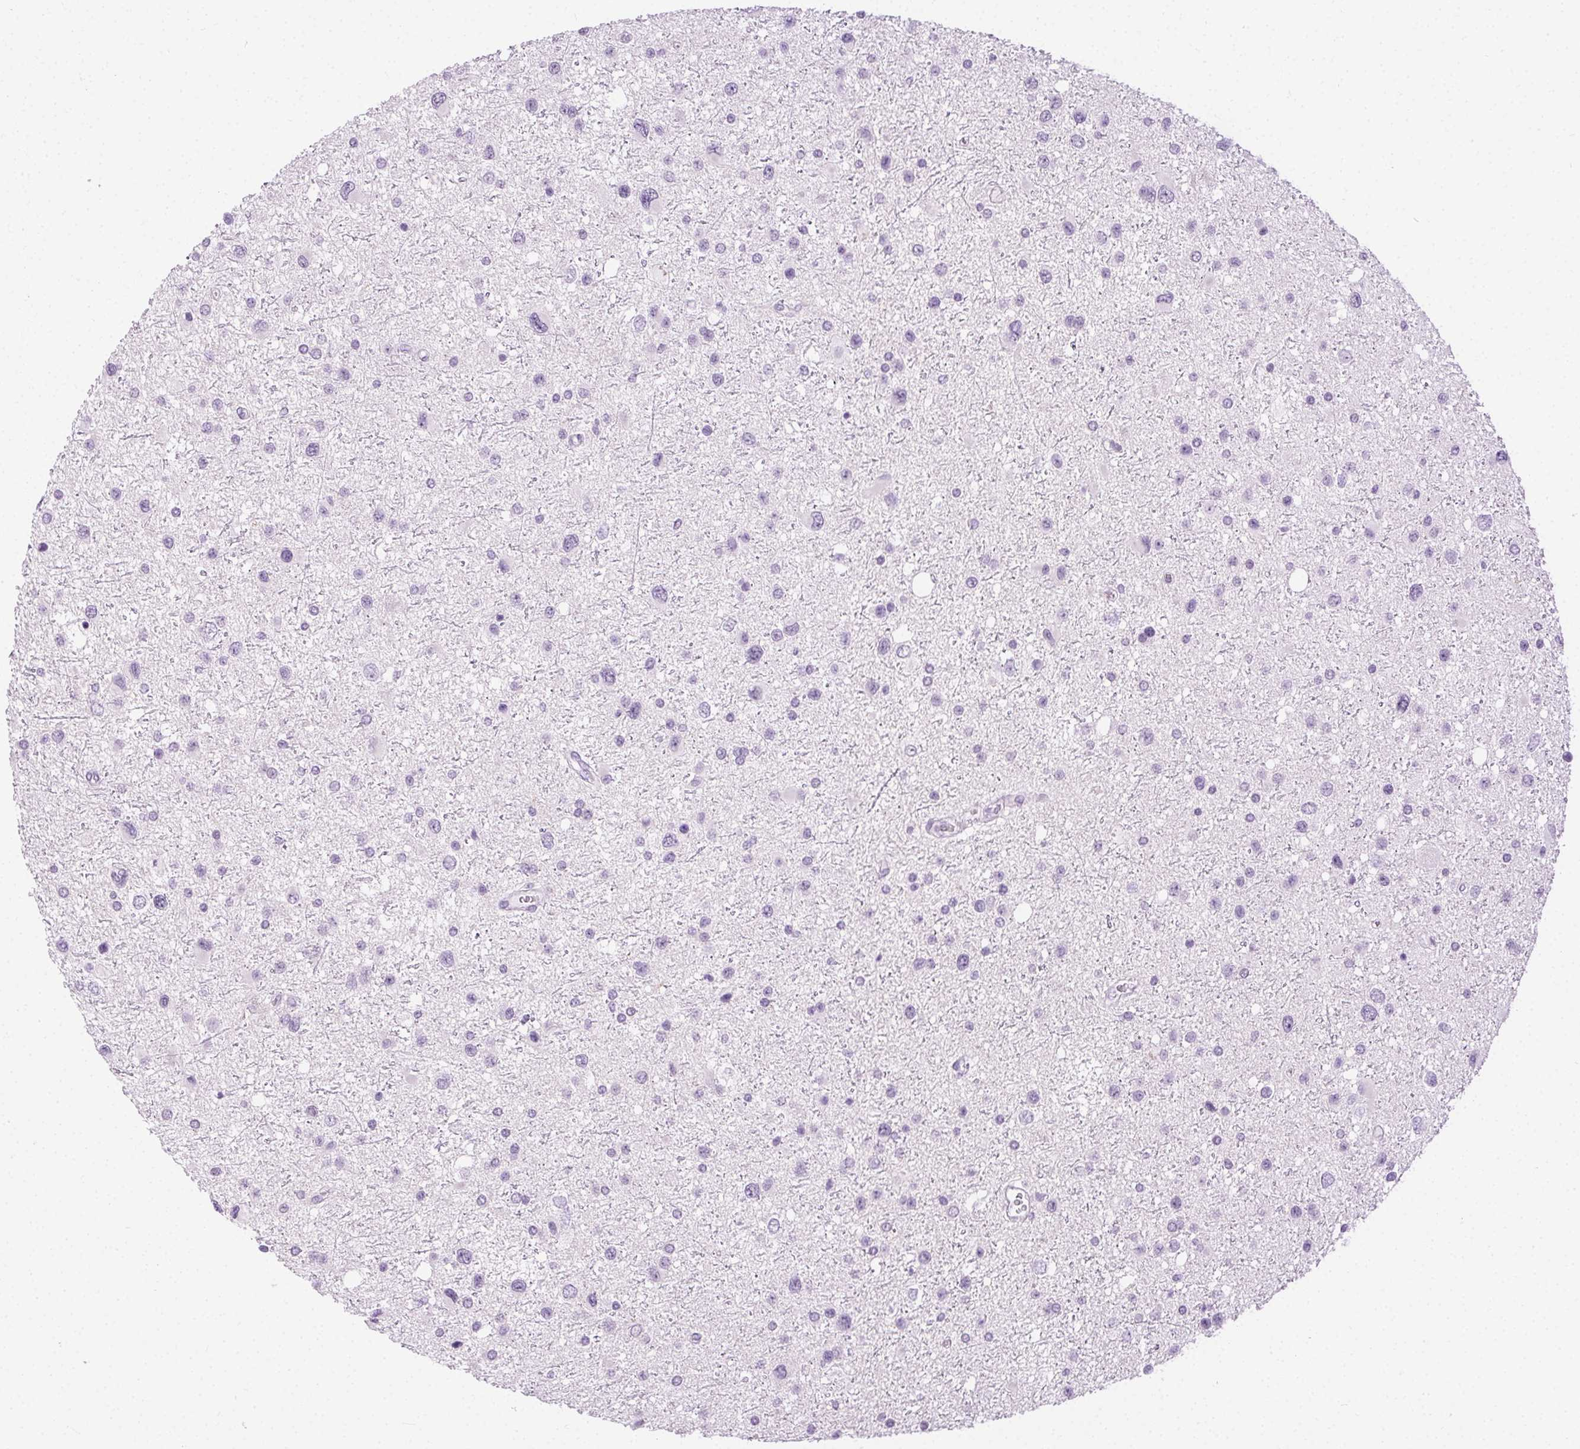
{"staining": {"intensity": "negative", "quantity": "none", "location": "none"}, "tissue": "glioma", "cell_type": "Tumor cells", "image_type": "cancer", "snomed": [{"axis": "morphology", "description": "Glioma, malignant, Low grade"}, {"axis": "topography", "description": "Brain"}], "caption": "DAB (3,3'-diaminobenzidine) immunohistochemical staining of malignant low-grade glioma exhibits no significant expression in tumor cells.", "gene": "C20orf85", "patient": {"sex": "female", "age": 32}}